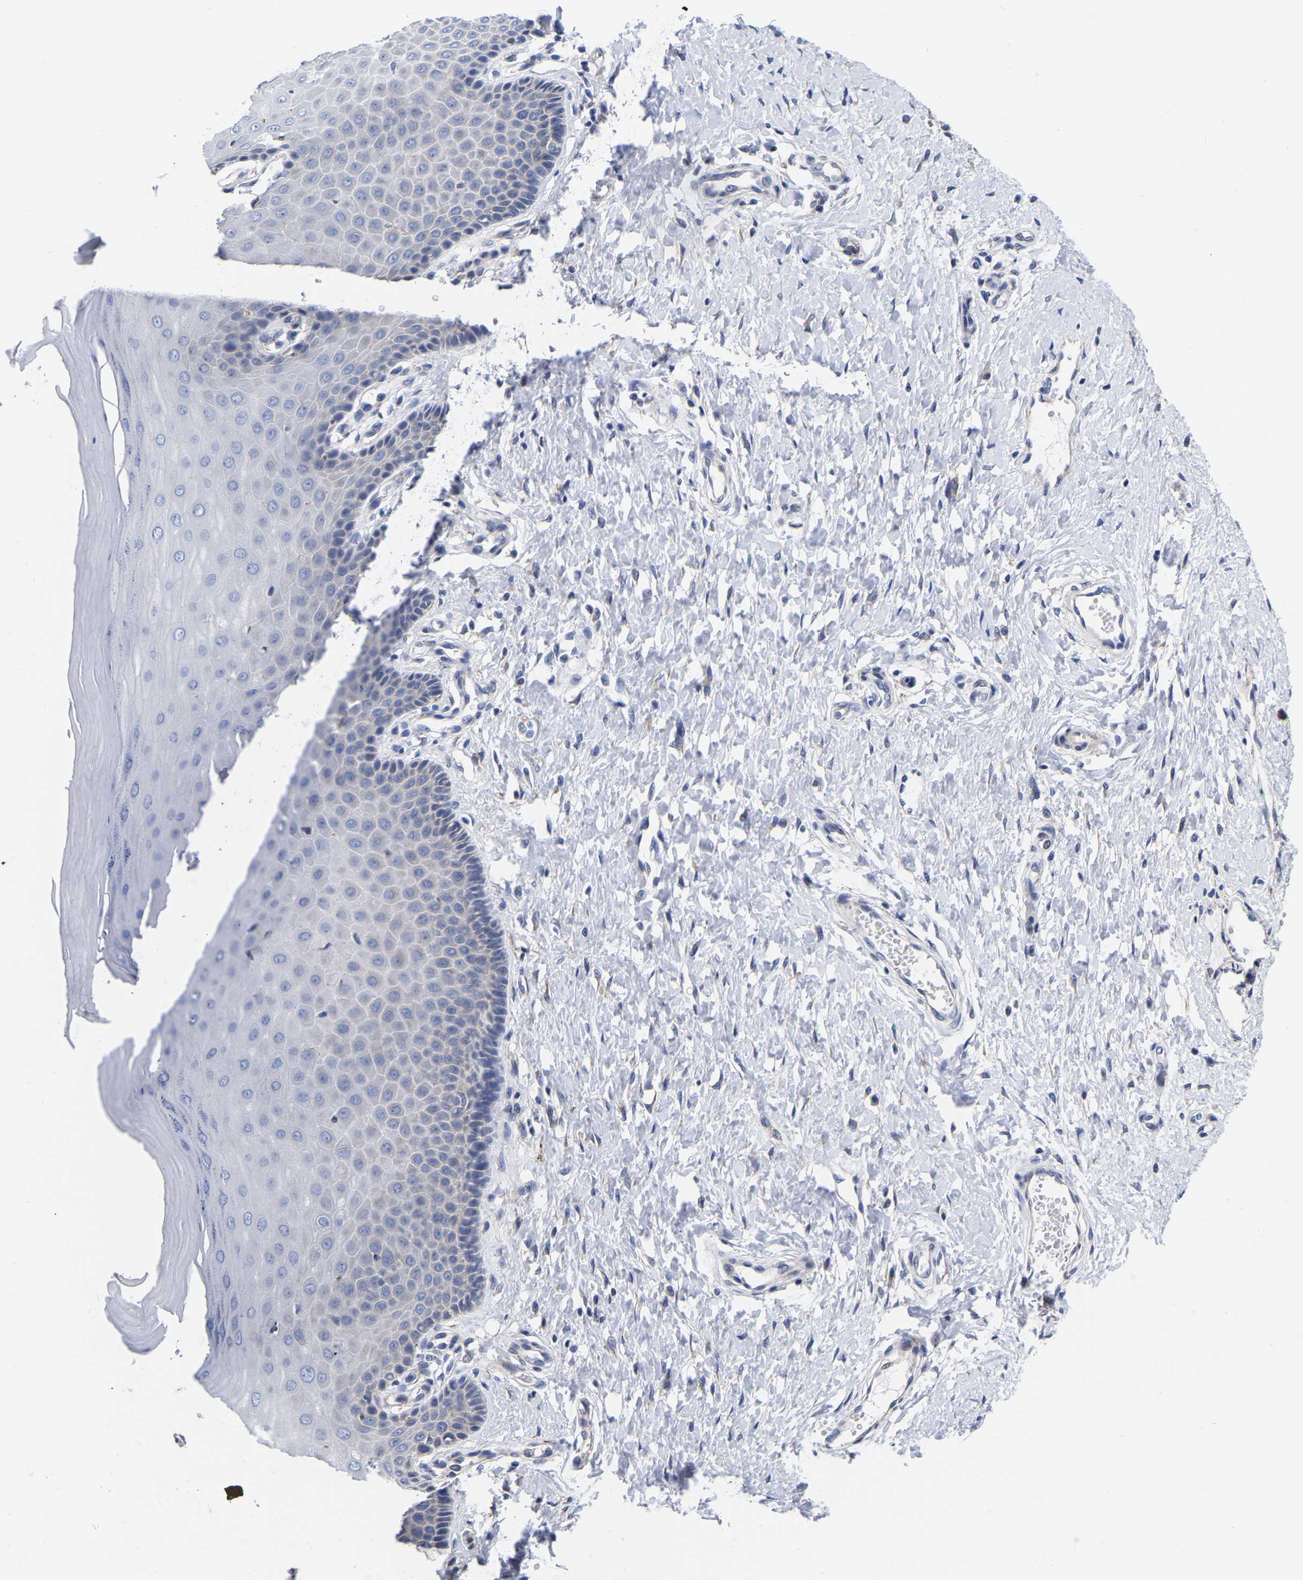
{"staining": {"intensity": "moderate", "quantity": "<25%", "location": "cytoplasmic/membranous"}, "tissue": "cervix", "cell_type": "Glandular cells", "image_type": "normal", "snomed": [{"axis": "morphology", "description": "Normal tissue, NOS"}, {"axis": "topography", "description": "Cervix"}], "caption": "Glandular cells reveal low levels of moderate cytoplasmic/membranous expression in approximately <25% of cells in normal human cervix. (DAB IHC with brightfield microscopy, high magnification).", "gene": "CFAP298", "patient": {"sex": "female", "age": 55}}